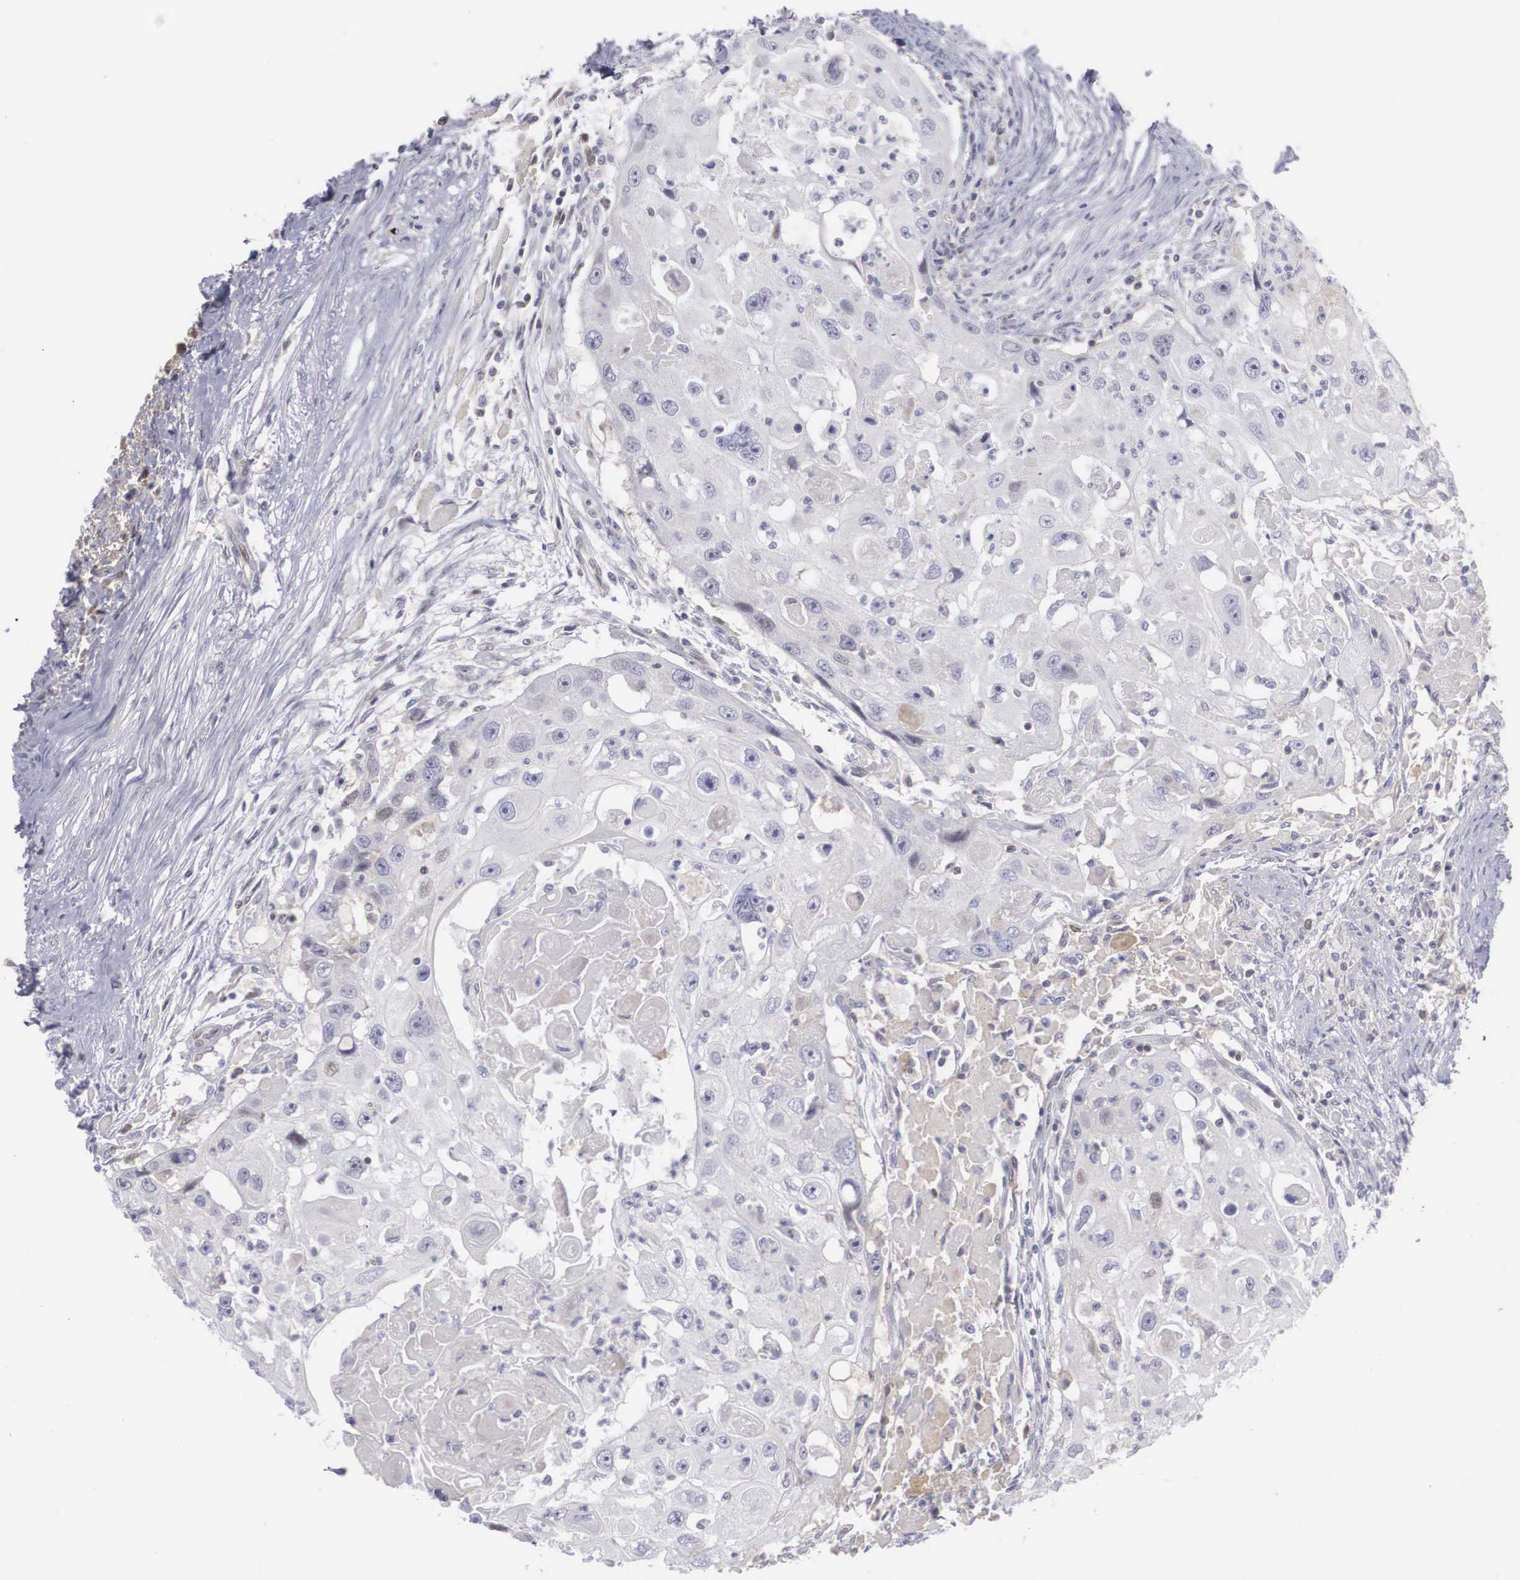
{"staining": {"intensity": "weak", "quantity": "<25%", "location": "nuclear"}, "tissue": "head and neck cancer", "cell_type": "Tumor cells", "image_type": "cancer", "snomed": [{"axis": "morphology", "description": "Squamous cell carcinoma, NOS"}, {"axis": "topography", "description": "Head-Neck"}], "caption": "Immunohistochemistry image of head and neck cancer (squamous cell carcinoma) stained for a protein (brown), which demonstrates no positivity in tumor cells.", "gene": "RBPJ", "patient": {"sex": "male", "age": 64}}